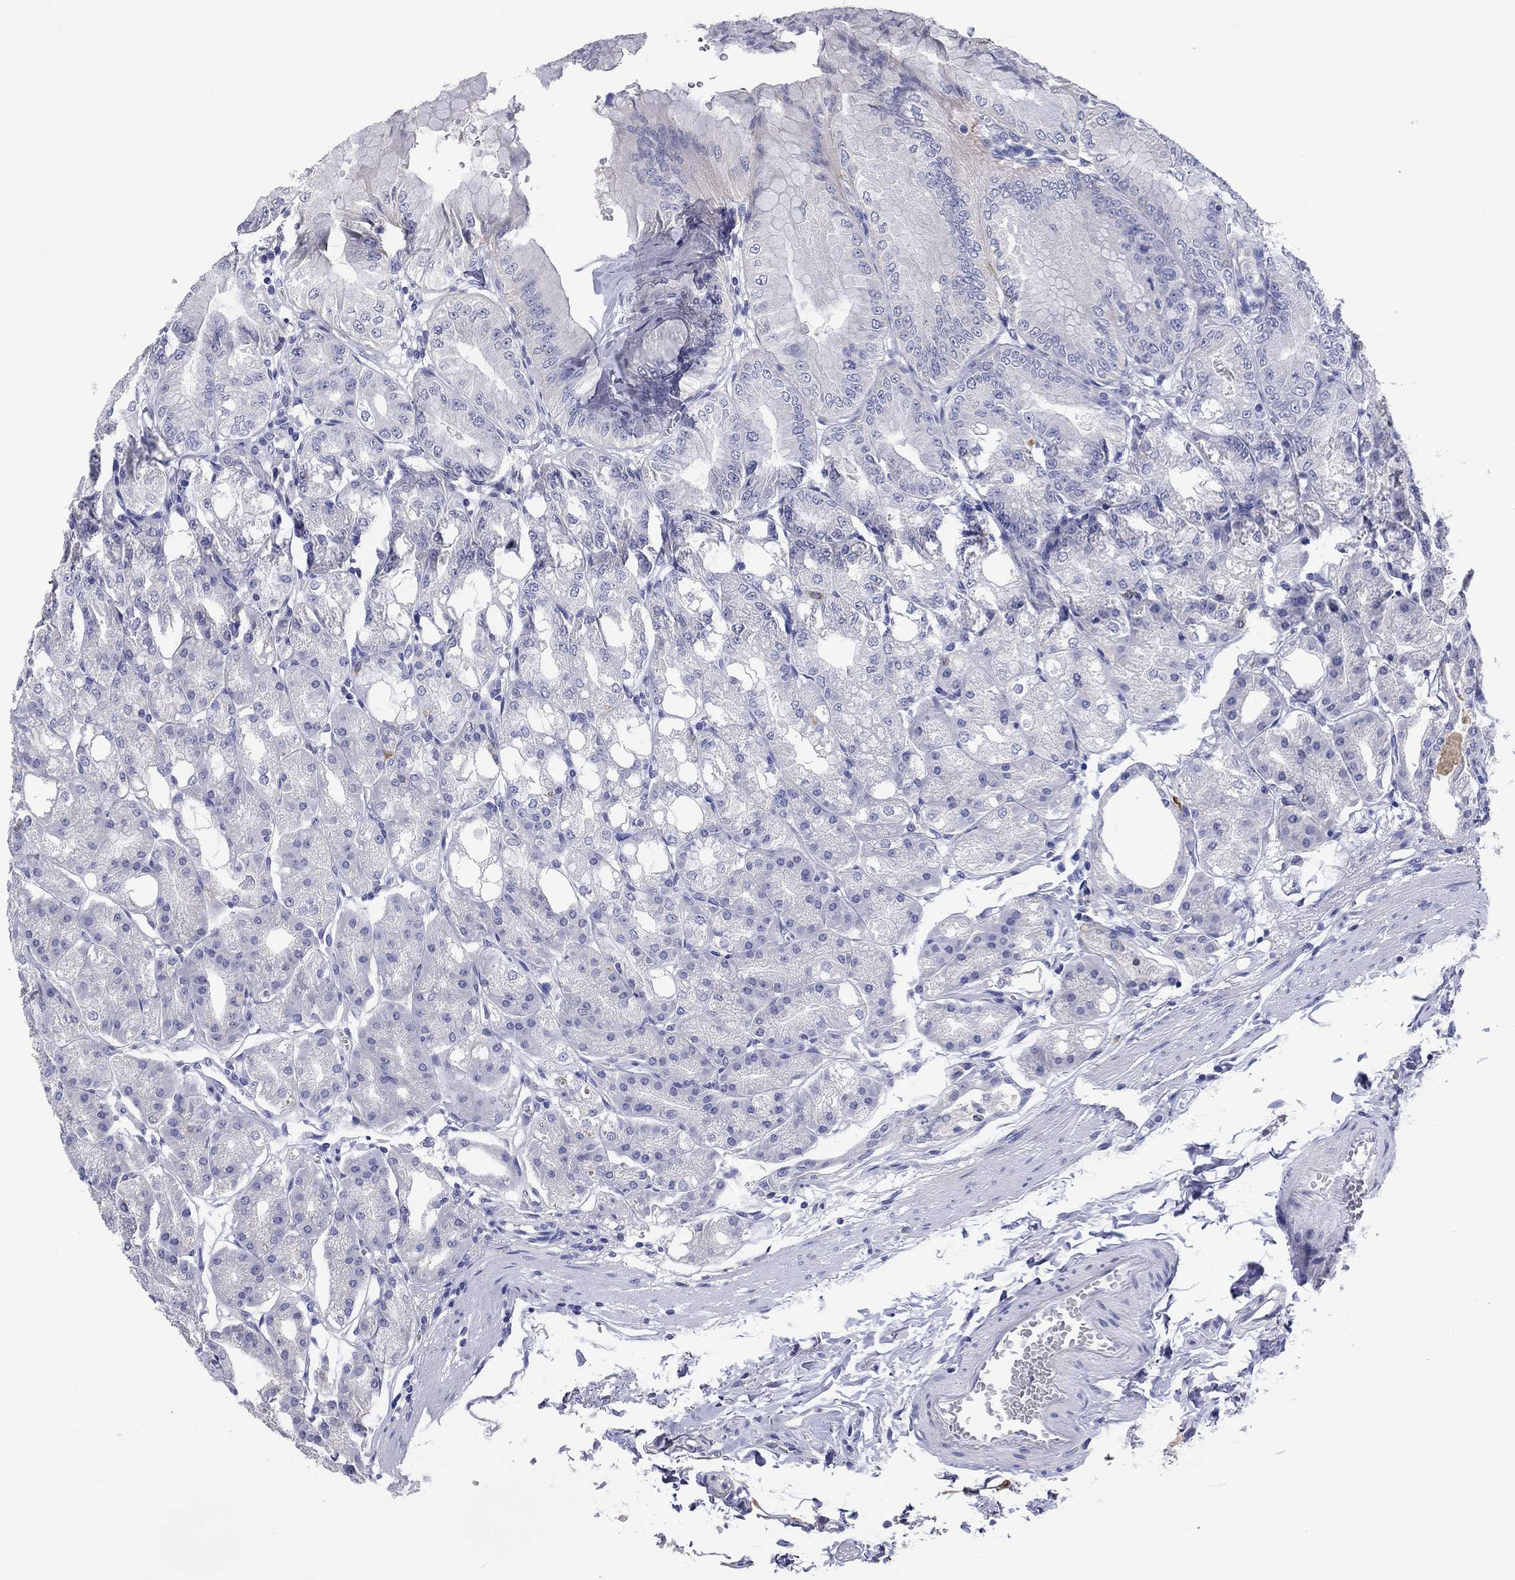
{"staining": {"intensity": "weak", "quantity": "<25%", "location": "cytoplasmic/membranous"}, "tissue": "stomach", "cell_type": "Glandular cells", "image_type": "normal", "snomed": [{"axis": "morphology", "description": "Normal tissue, NOS"}, {"axis": "topography", "description": "Stomach"}], "caption": "Immunohistochemical staining of unremarkable stomach reveals no significant positivity in glandular cells. (DAB immunohistochemistry, high magnification).", "gene": "HDC", "patient": {"sex": "male", "age": 71}}